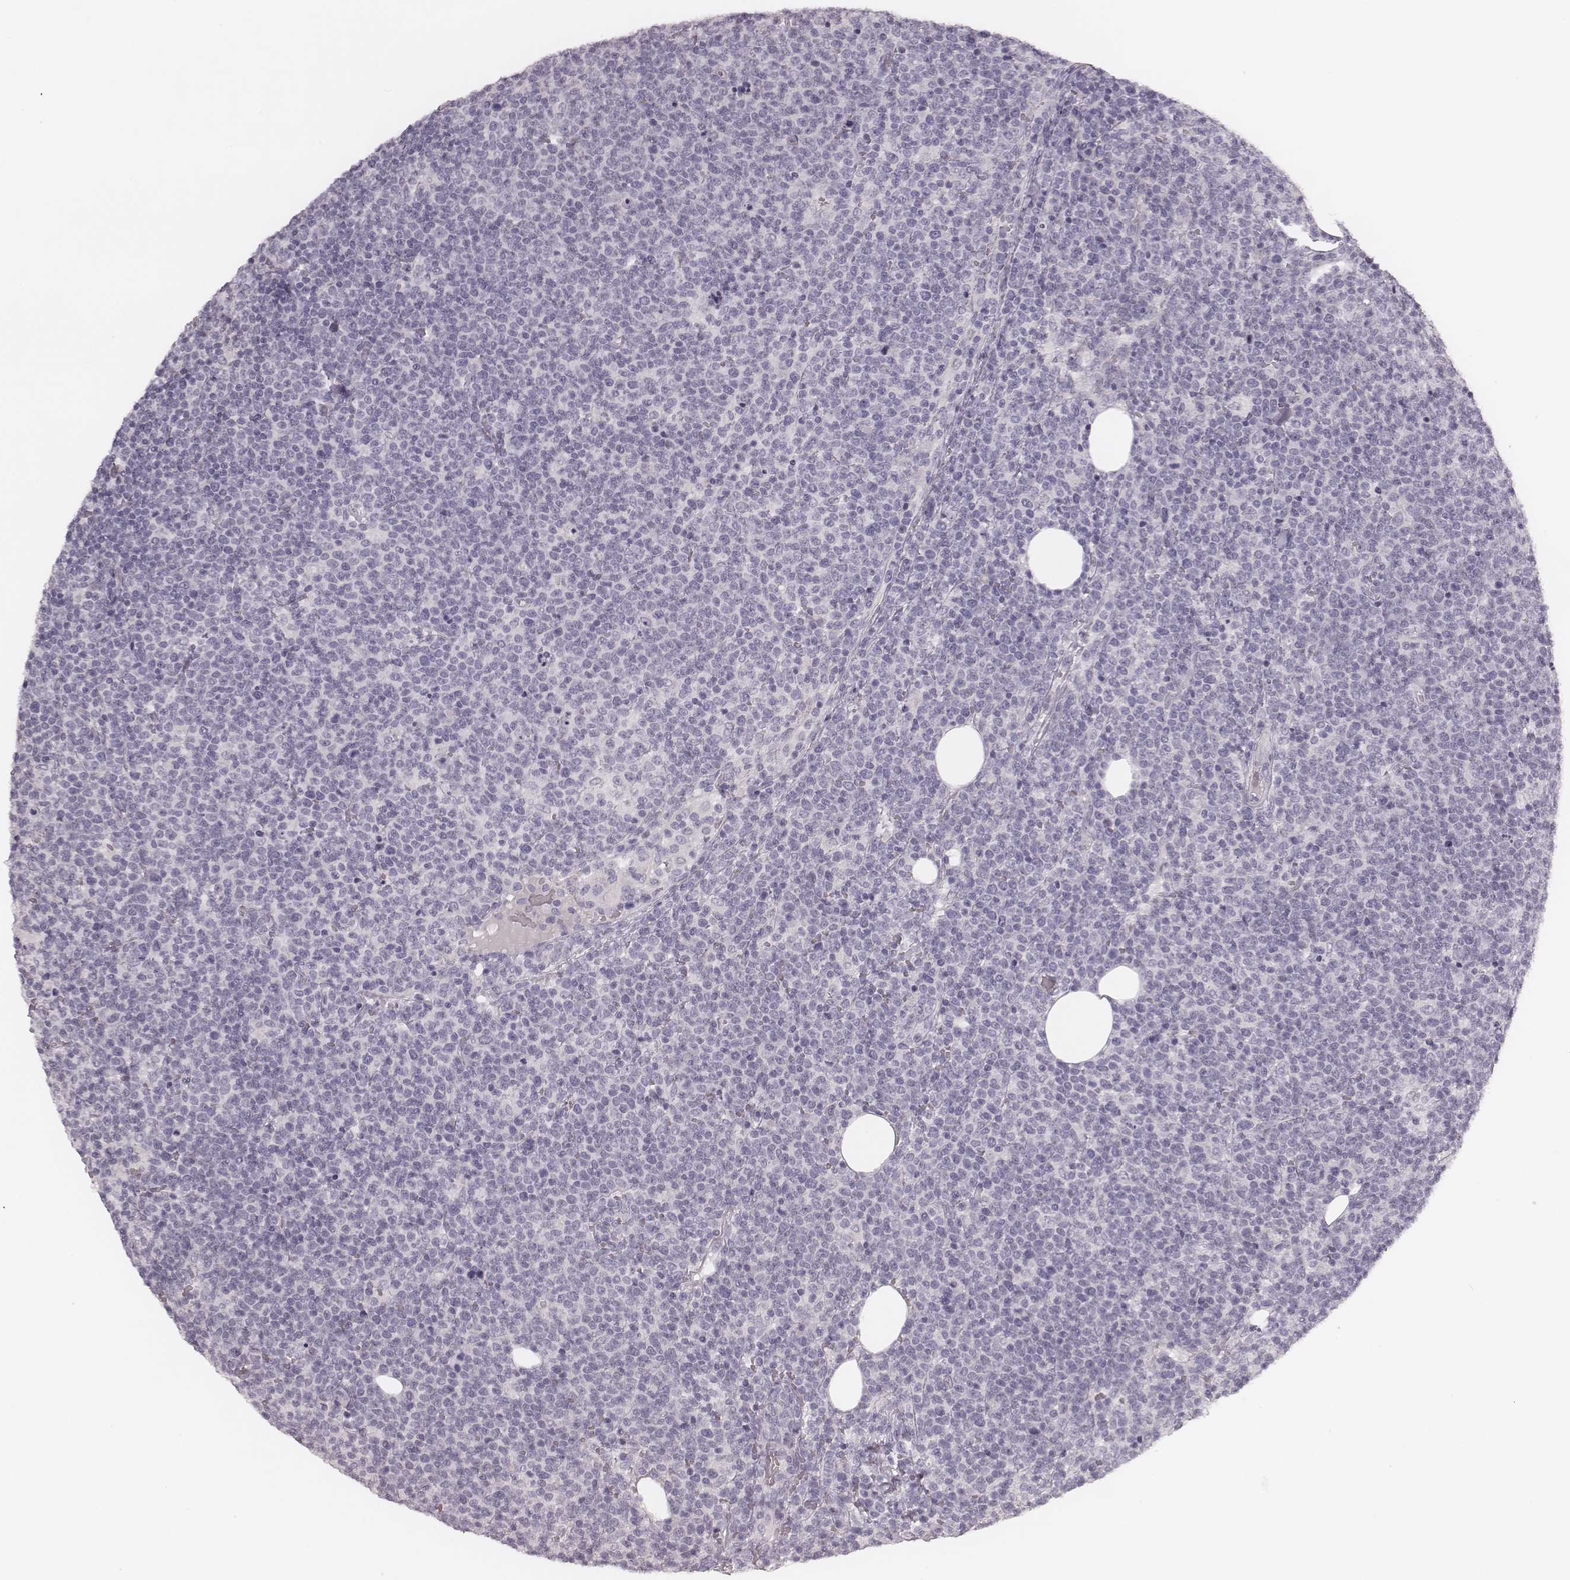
{"staining": {"intensity": "negative", "quantity": "none", "location": "none"}, "tissue": "lymphoma", "cell_type": "Tumor cells", "image_type": "cancer", "snomed": [{"axis": "morphology", "description": "Malignant lymphoma, non-Hodgkin's type, High grade"}, {"axis": "topography", "description": "Lymph node"}], "caption": "IHC image of neoplastic tissue: high-grade malignant lymphoma, non-Hodgkin's type stained with DAB (3,3'-diaminobenzidine) shows no significant protein staining in tumor cells.", "gene": "SPA17", "patient": {"sex": "male", "age": 61}}